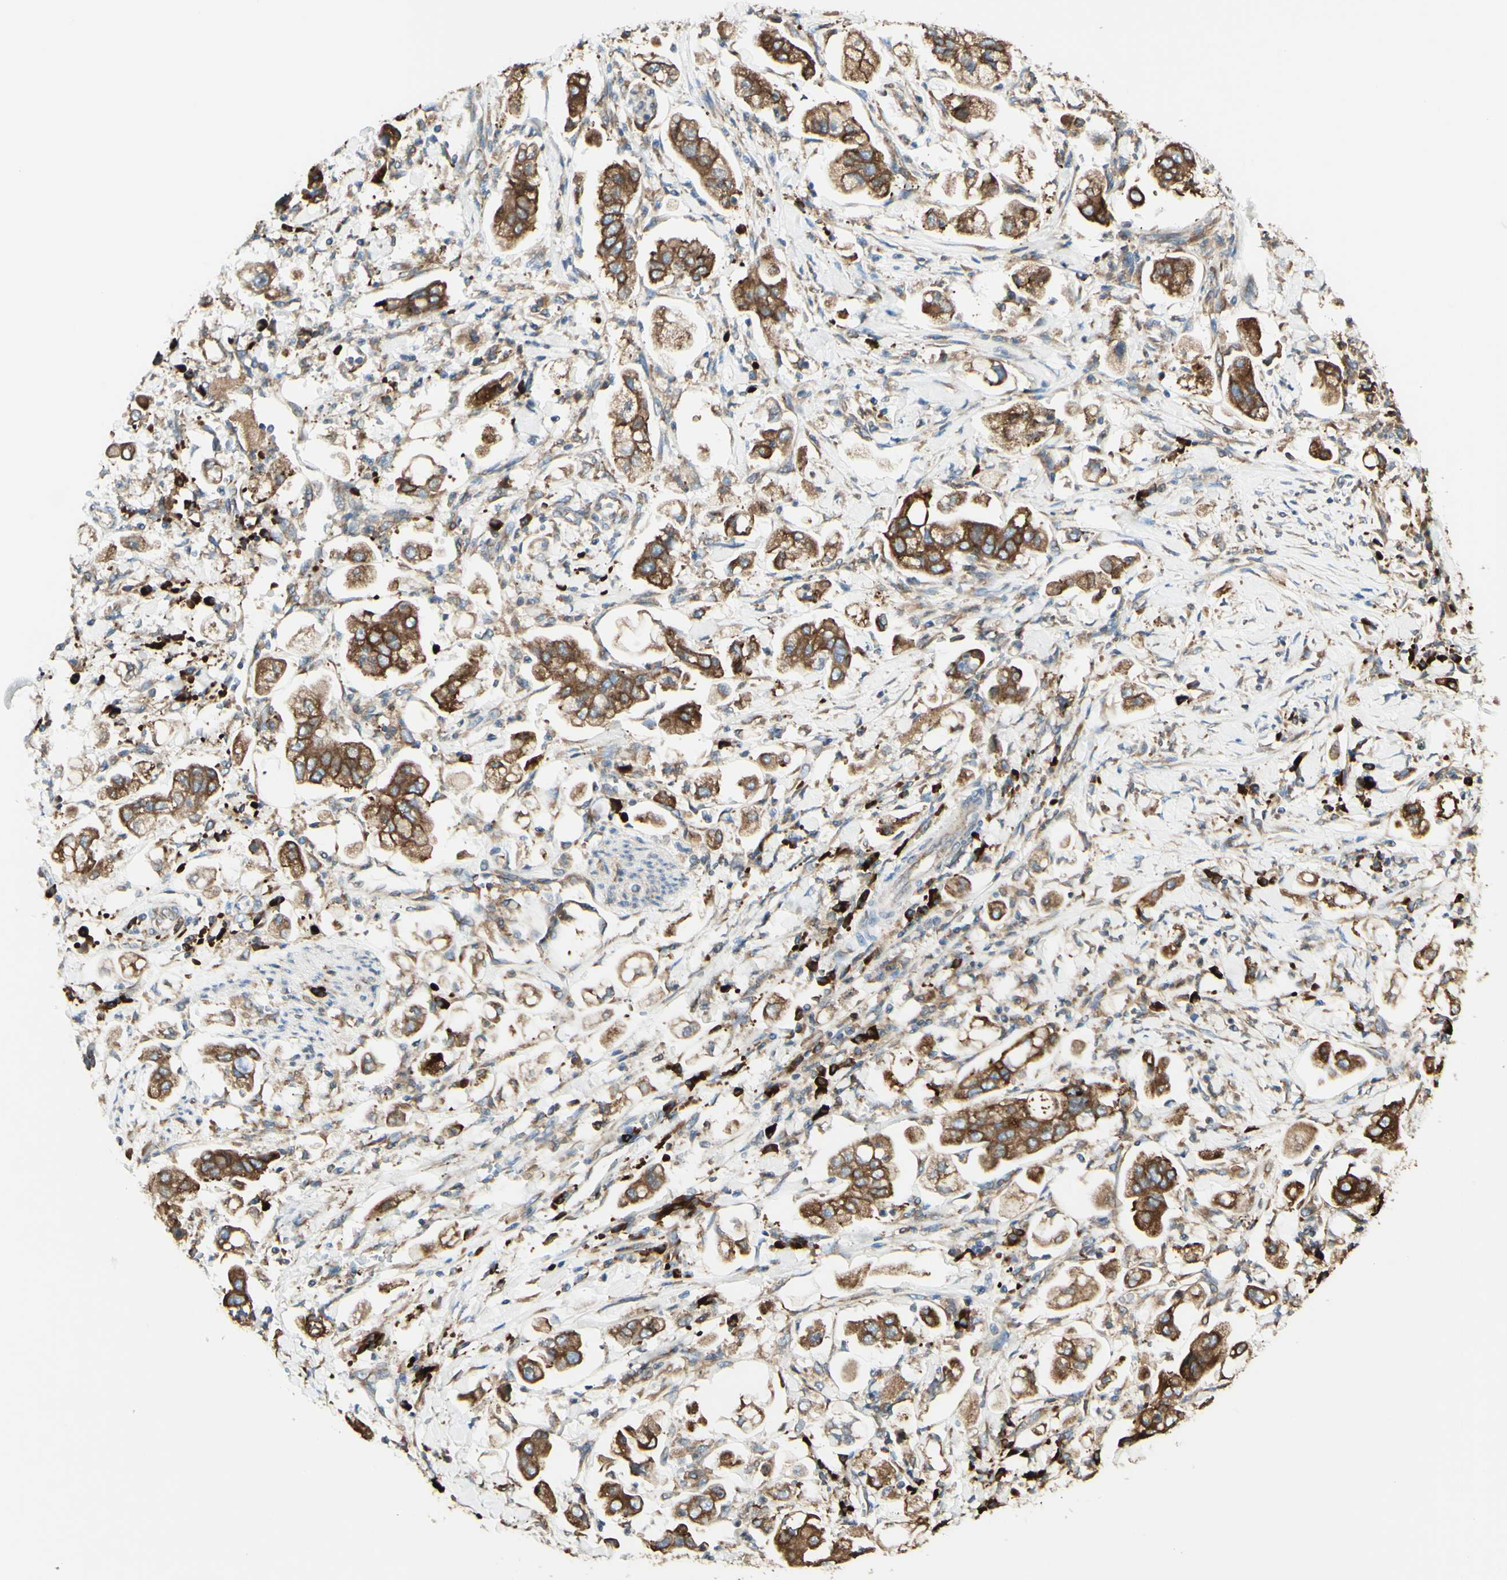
{"staining": {"intensity": "strong", "quantity": ">75%", "location": "cytoplasmic/membranous"}, "tissue": "stomach cancer", "cell_type": "Tumor cells", "image_type": "cancer", "snomed": [{"axis": "morphology", "description": "Adenocarcinoma, NOS"}, {"axis": "topography", "description": "Stomach"}], "caption": "Stomach adenocarcinoma was stained to show a protein in brown. There is high levels of strong cytoplasmic/membranous staining in about >75% of tumor cells.", "gene": "DNAJB11", "patient": {"sex": "male", "age": 62}}